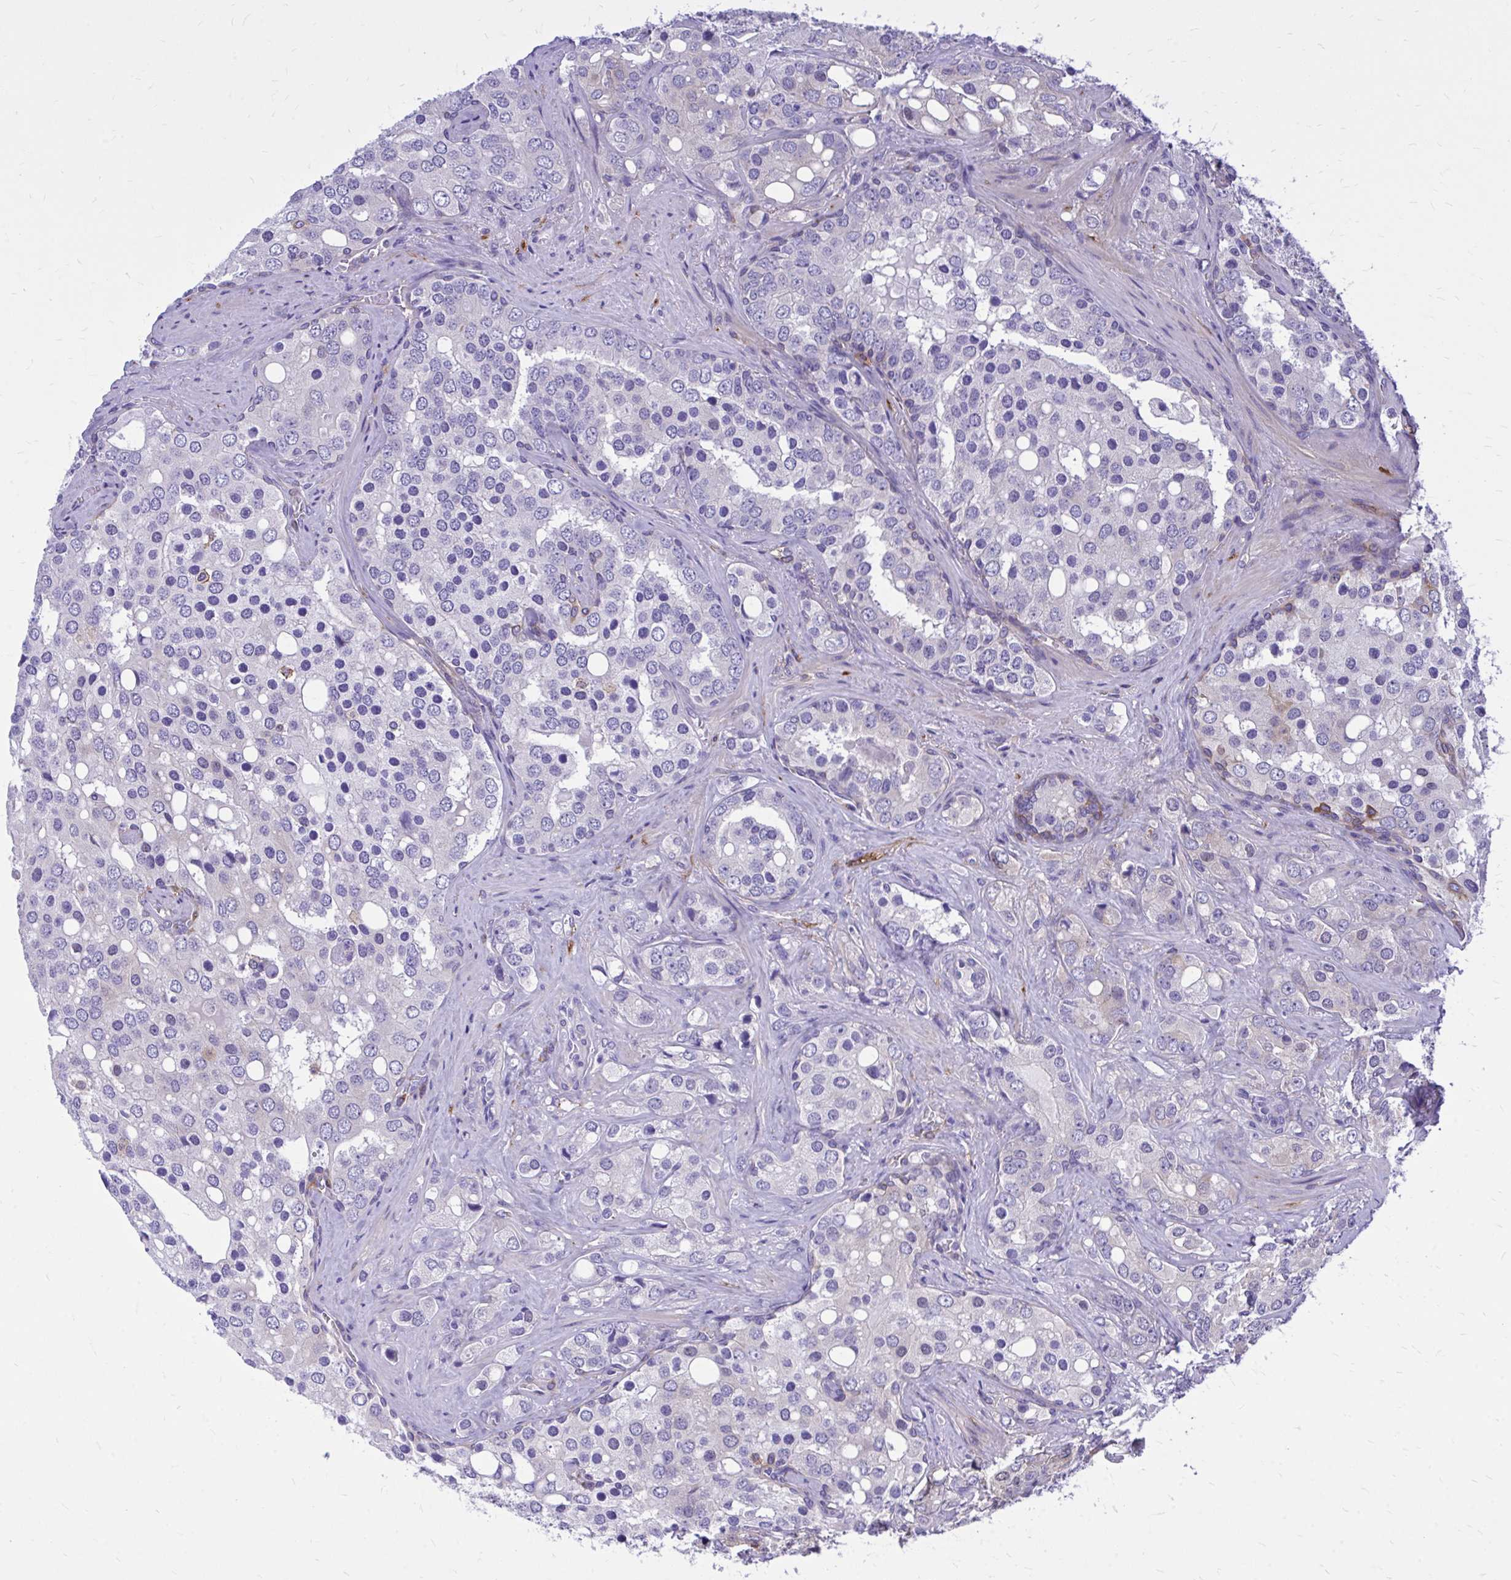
{"staining": {"intensity": "negative", "quantity": "none", "location": "none"}, "tissue": "prostate cancer", "cell_type": "Tumor cells", "image_type": "cancer", "snomed": [{"axis": "morphology", "description": "Adenocarcinoma, High grade"}, {"axis": "topography", "description": "Prostate"}], "caption": "Immunohistochemical staining of prostate cancer (adenocarcinoma (high-grade)) shows no significant staining in tumor cells.", "gene": "EPB41L1", "patient": {"sex": "male", "age": 67}}